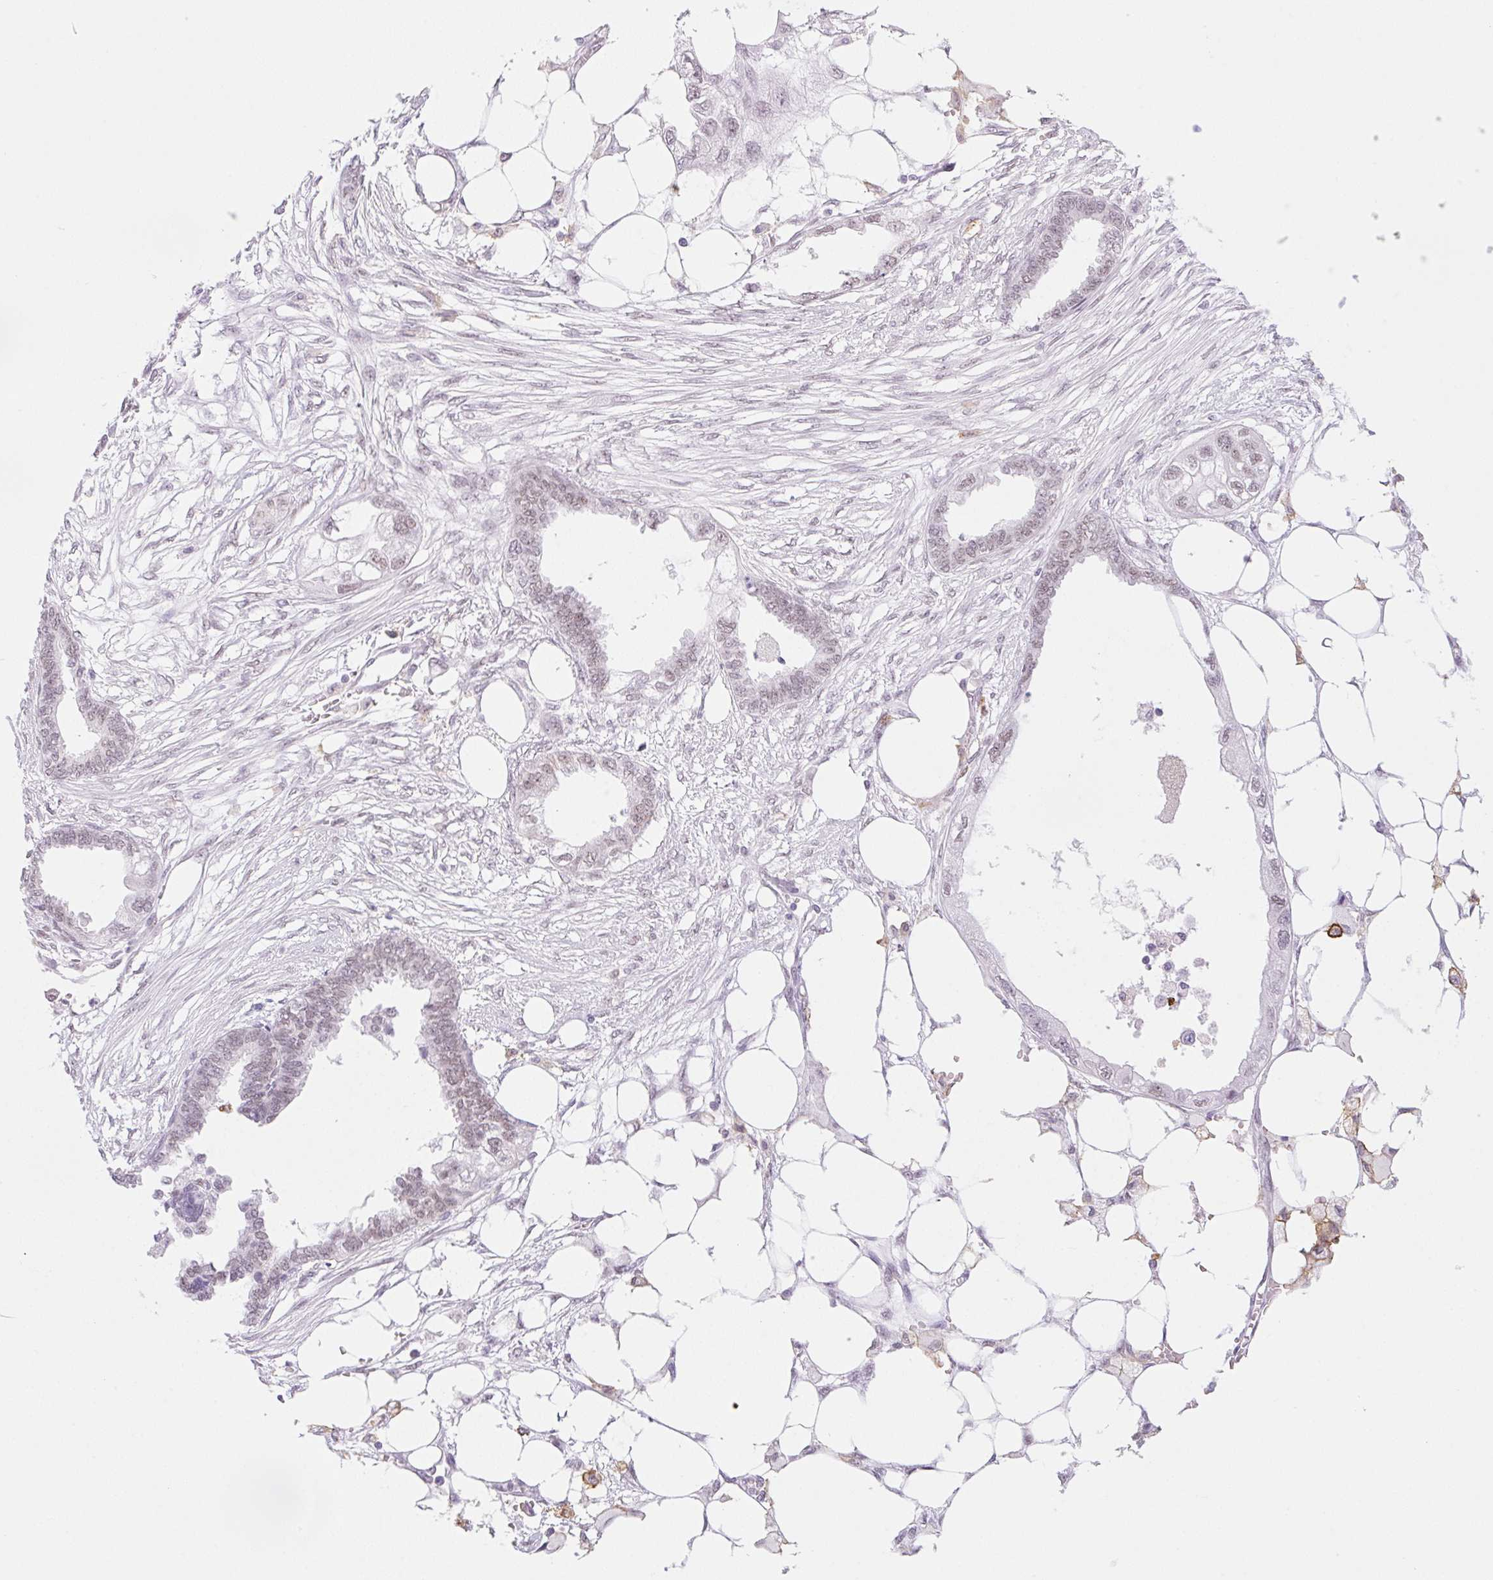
{"staining": {"intensity": "weak", "quantity": ">75%", "location": "nuclear"}, "tissue": "endometrial cancer", "cell_type": "Tumor cells", "image_type": "cancer", "snomed": [{"axis": "morphology", "description": "Adenocarcinoma, NOS"}, {"axis": "morphology", "description": "Adenocarcinoma, metastatic, NOS"}, {"axis": "topography", "description": "Adipose tissue"}, {"axis": "topography", "description": "Endometrium"}], "caption": "The image shows staining of endometrial cancer (adenocarcinoma), revealing weak nuclear protein expression (brown color) within tumor cells. (IHC, brightfield microscopy, high magnification).", "gene": "PALM3", "patient": {"sex": "female", "age": 67}}